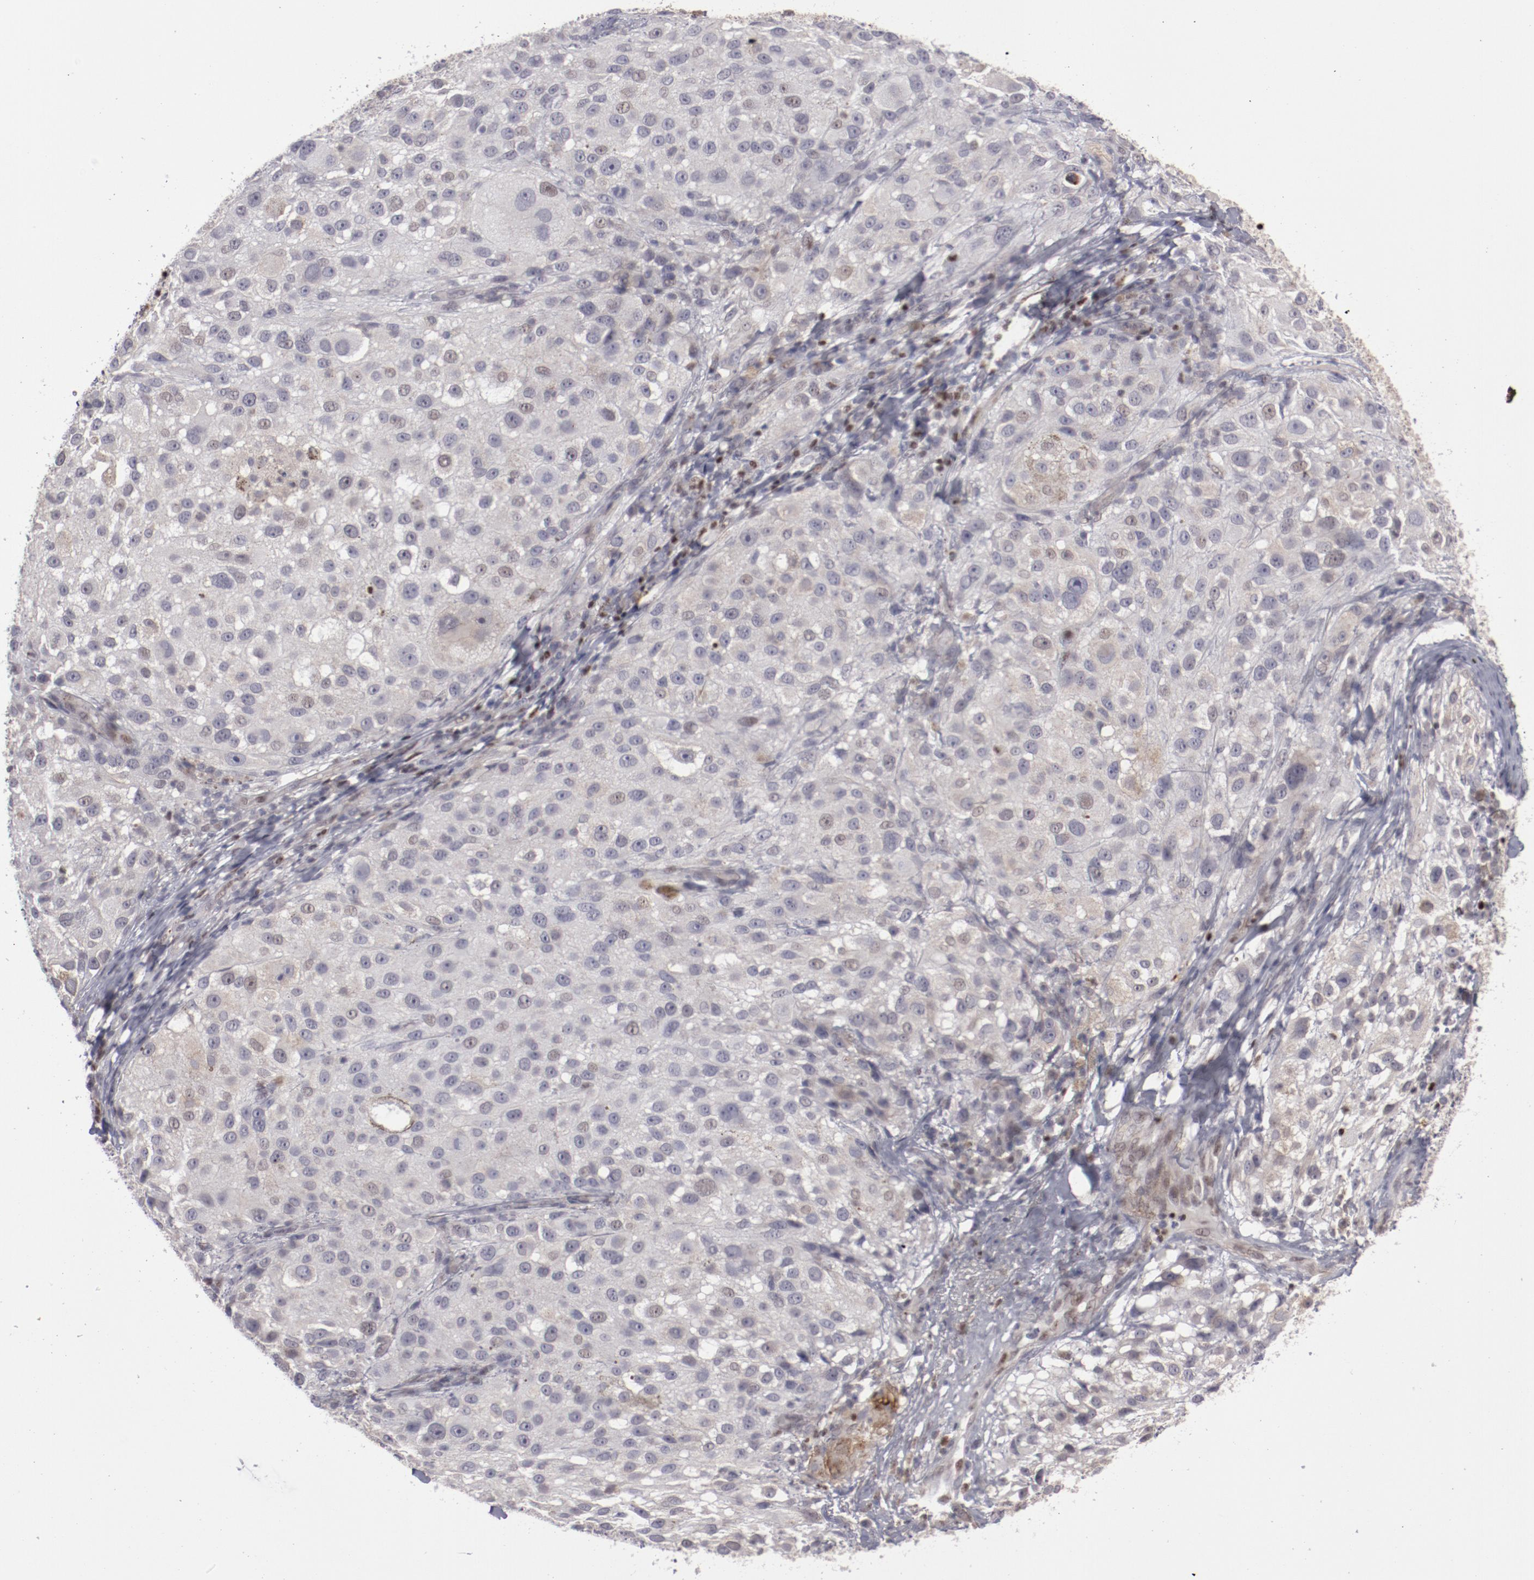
{"staining": {"intensity": "negative", "quantity": "none", "location": "none"}, "tissue": "melanoma", "cell_type": "Tumor cells", "image_type": "cancer", "snomed": [{"axis": "morphology", "description": "Necrosis, NOS"}, {"axis": "morphology", "description": "Malignant melanoma, NOS"}, {"axis": "topography", "description": "Skin"}], "caption": "Melanoma was stained to show a protein in brown. There is no significant positivity in tumor cells. Brightfield microscopy of immunohistochemistry stained with DAB (3,3'-diaminobenzidine) (brown) and hematoxylin (blue), captured at high magnification.", "gene": "LEF1", "patient": {"sex": "female", "age": 87}}